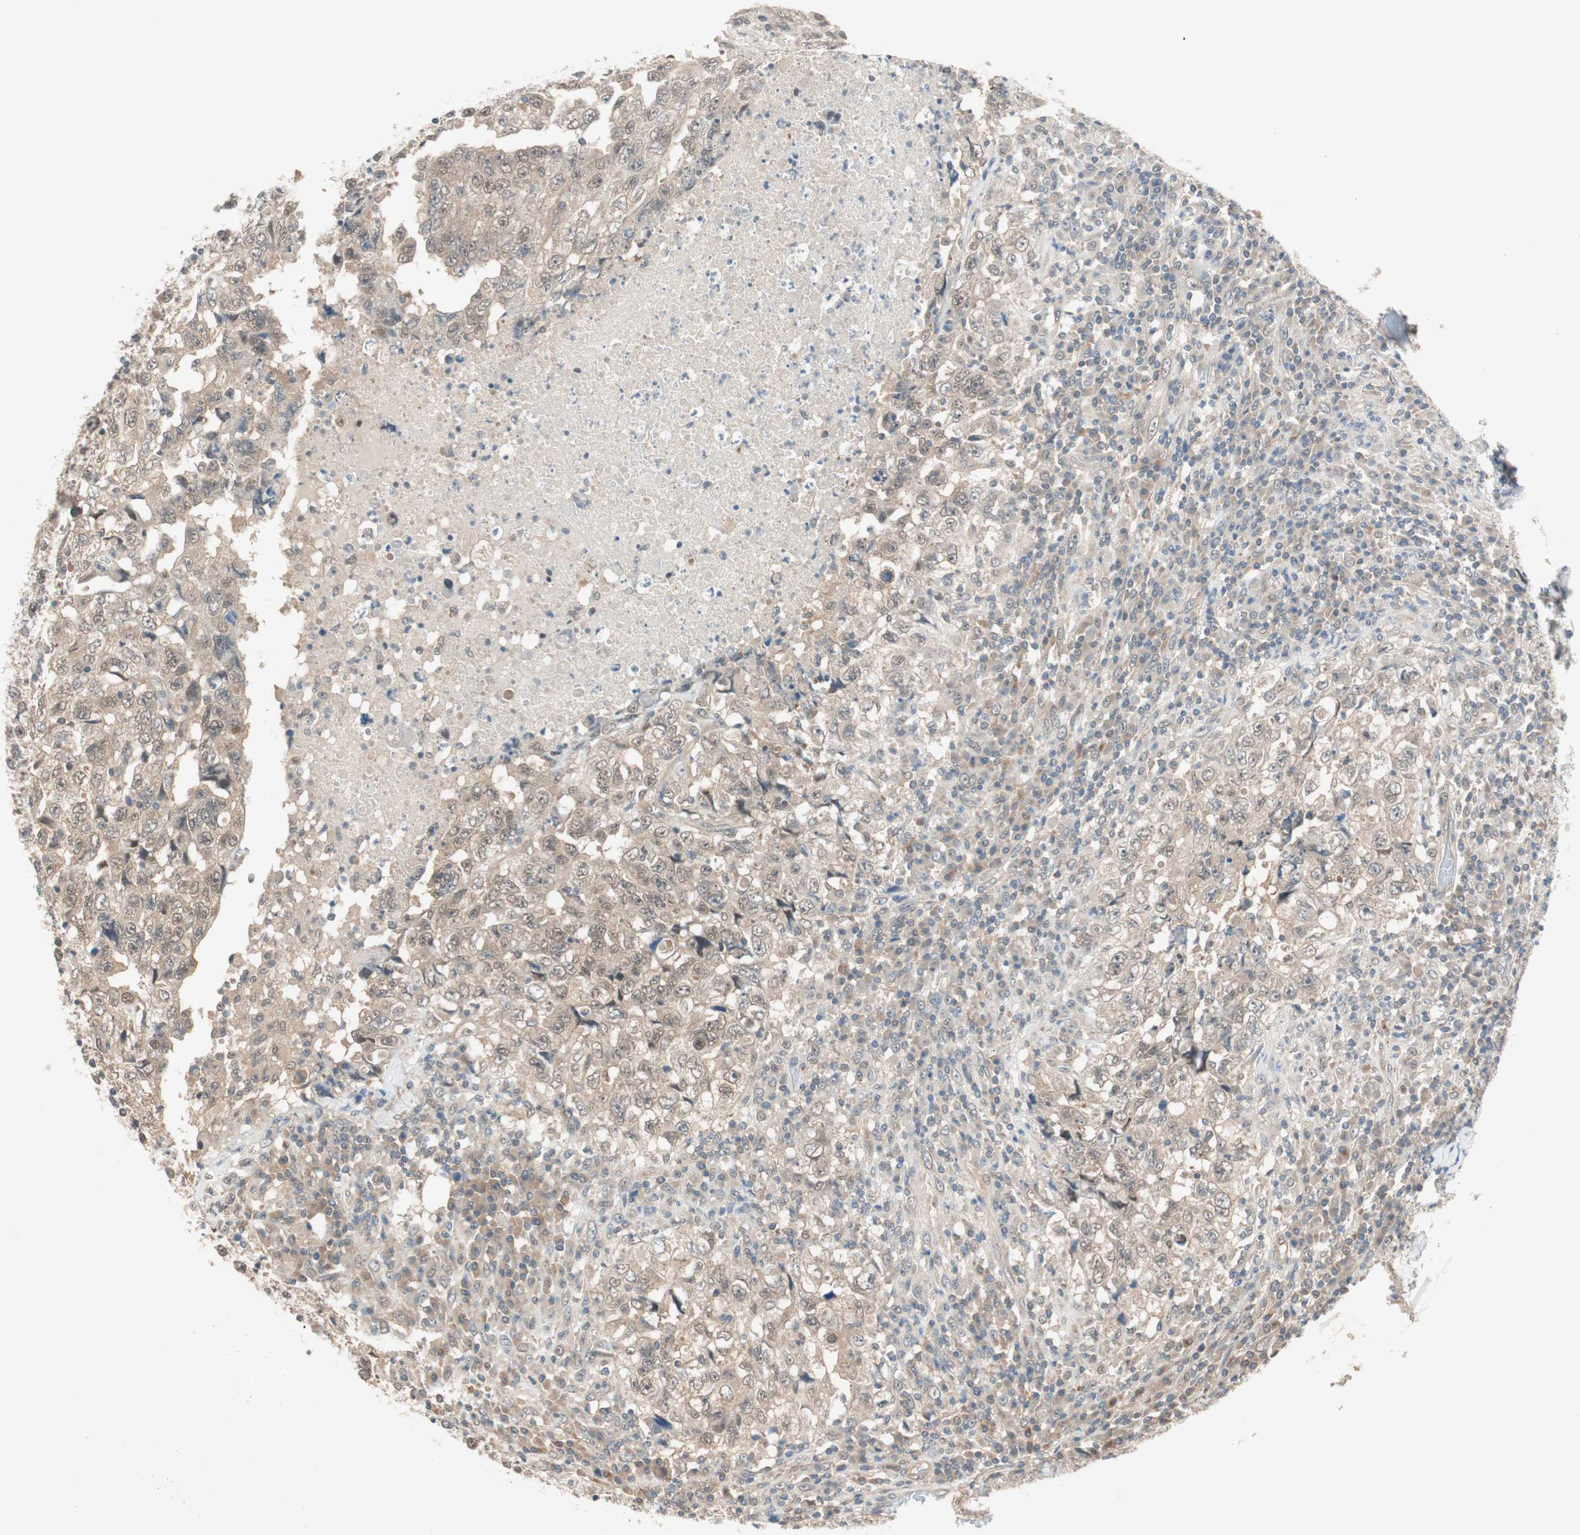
{"staining": {"intensity": "weak", "quantity": ">75%", "location": "cytoplasmic/membranous,nuclear"}, "tissue": "testis cancer", "cell_type": "Tumor cells", "image_type": "cancer", "snomed": [{"axis": "morphology", "description": "Necrosis, NOS"}, {"axis": "morphology", "description": "Carcinoma, Embryonal, NOS"}, {"axis": "topography", "description": "Testis"}], "caption": "Protein expression analysis of testis cancer displays weak cytoplasmic/membranous and nuclear positivity in about >75% of tumor cells.", "gene": "PSMD8", "patient": {"sex": "male", "age": 19}}